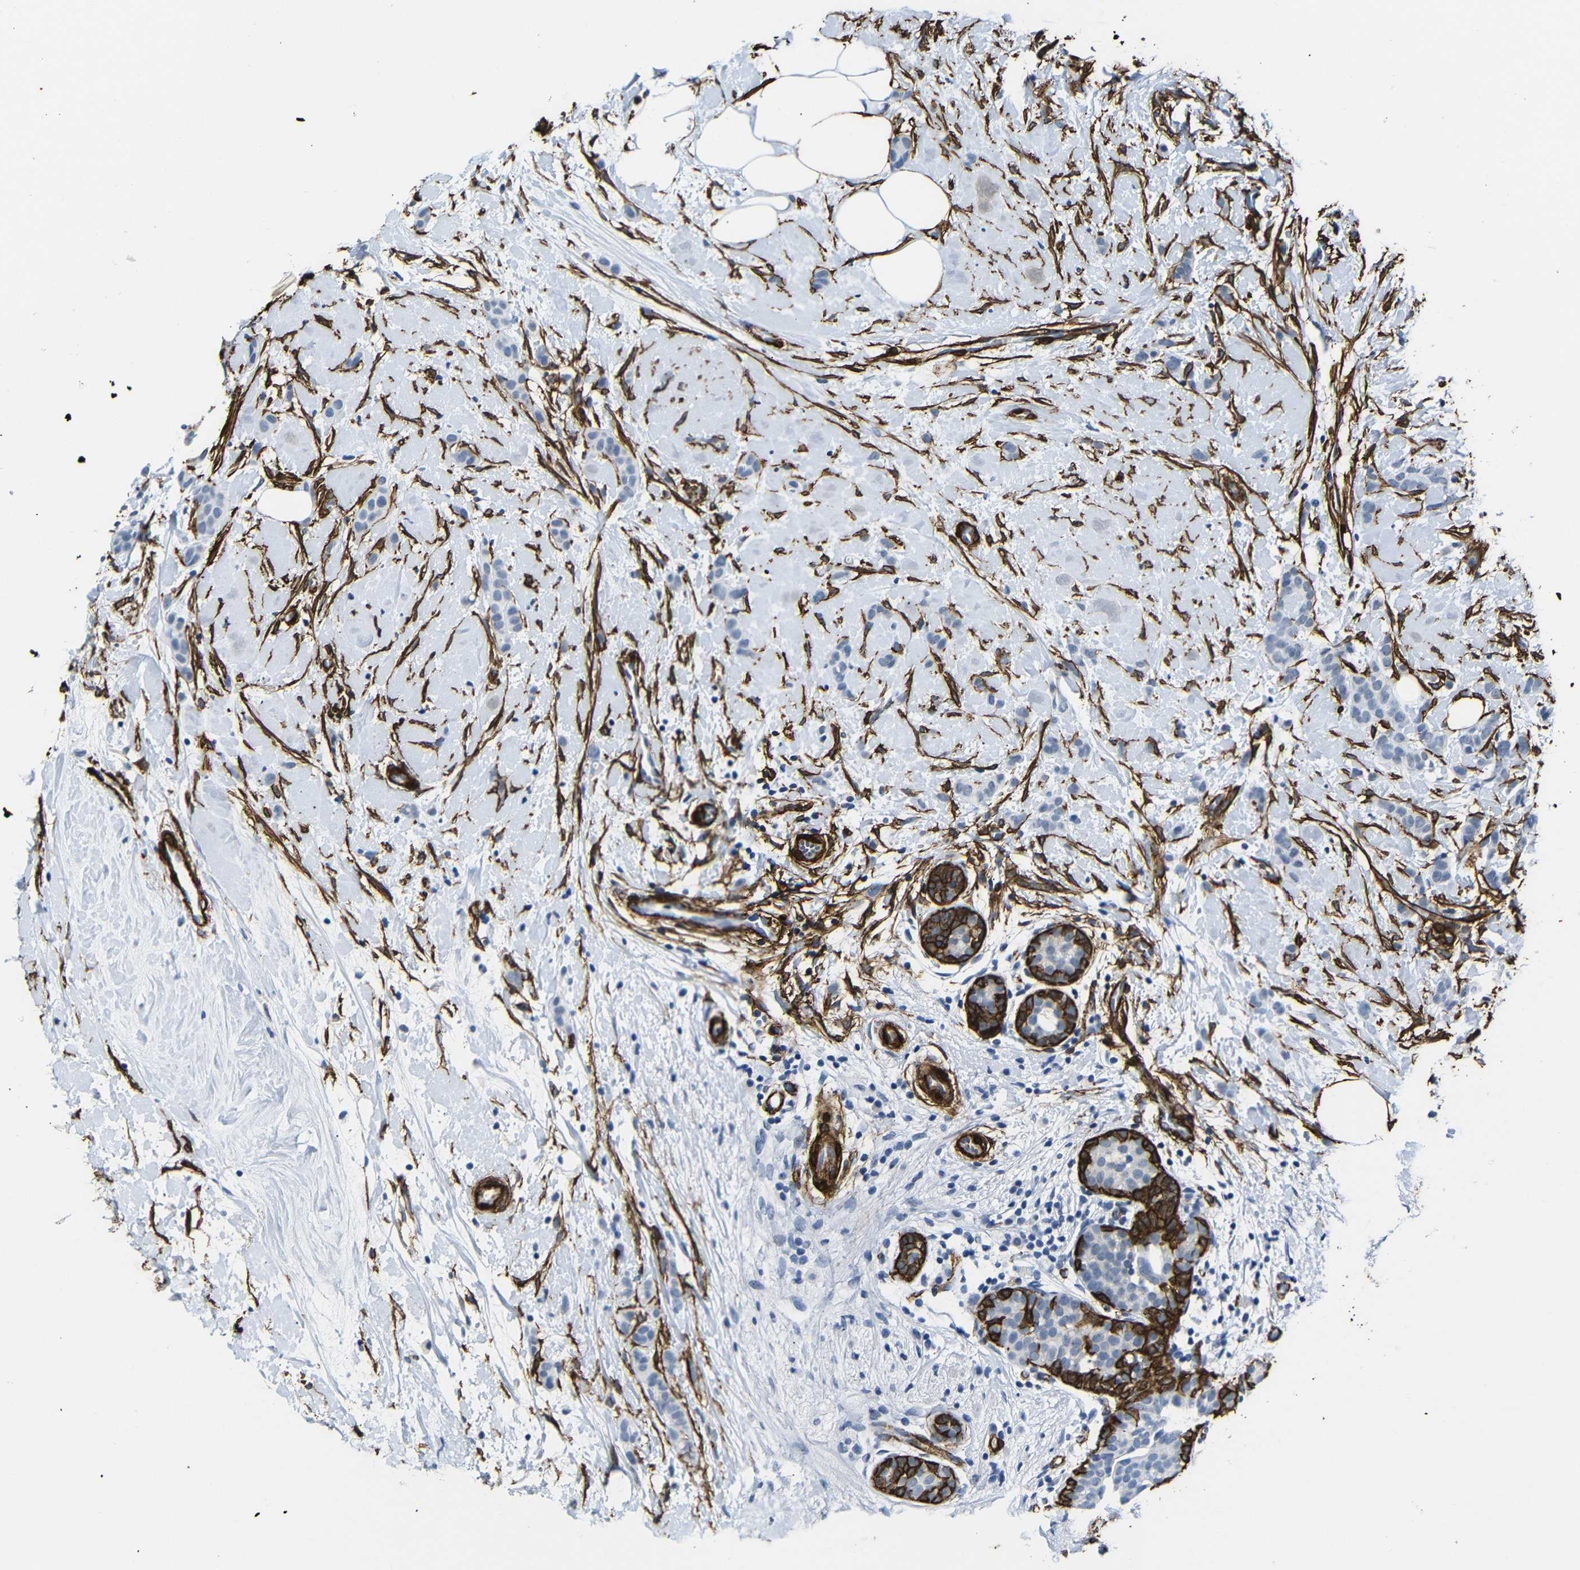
{"staining": {"intensity": "negative", "quantity": "none", "location": "none"}, "tissue": "breast cancer", "cell_type": "Tumor cells", "image_type": "cancer", "snomed": [{"axis": "morphology", "description": "Lobular carcinoma, in situ"}, {"axis": "morphology", "description": "Lobular carcinoma"}, {"axis": "topography", "description": "Breast"}], "caption": "This is an immunohistochemistry (IHC) micrograph of human lobular carcinoma in situ (breast). There is no positivity in tumor cells.", "gene": "ACTA2", "patient": {"sex": "female", "age": 41}}